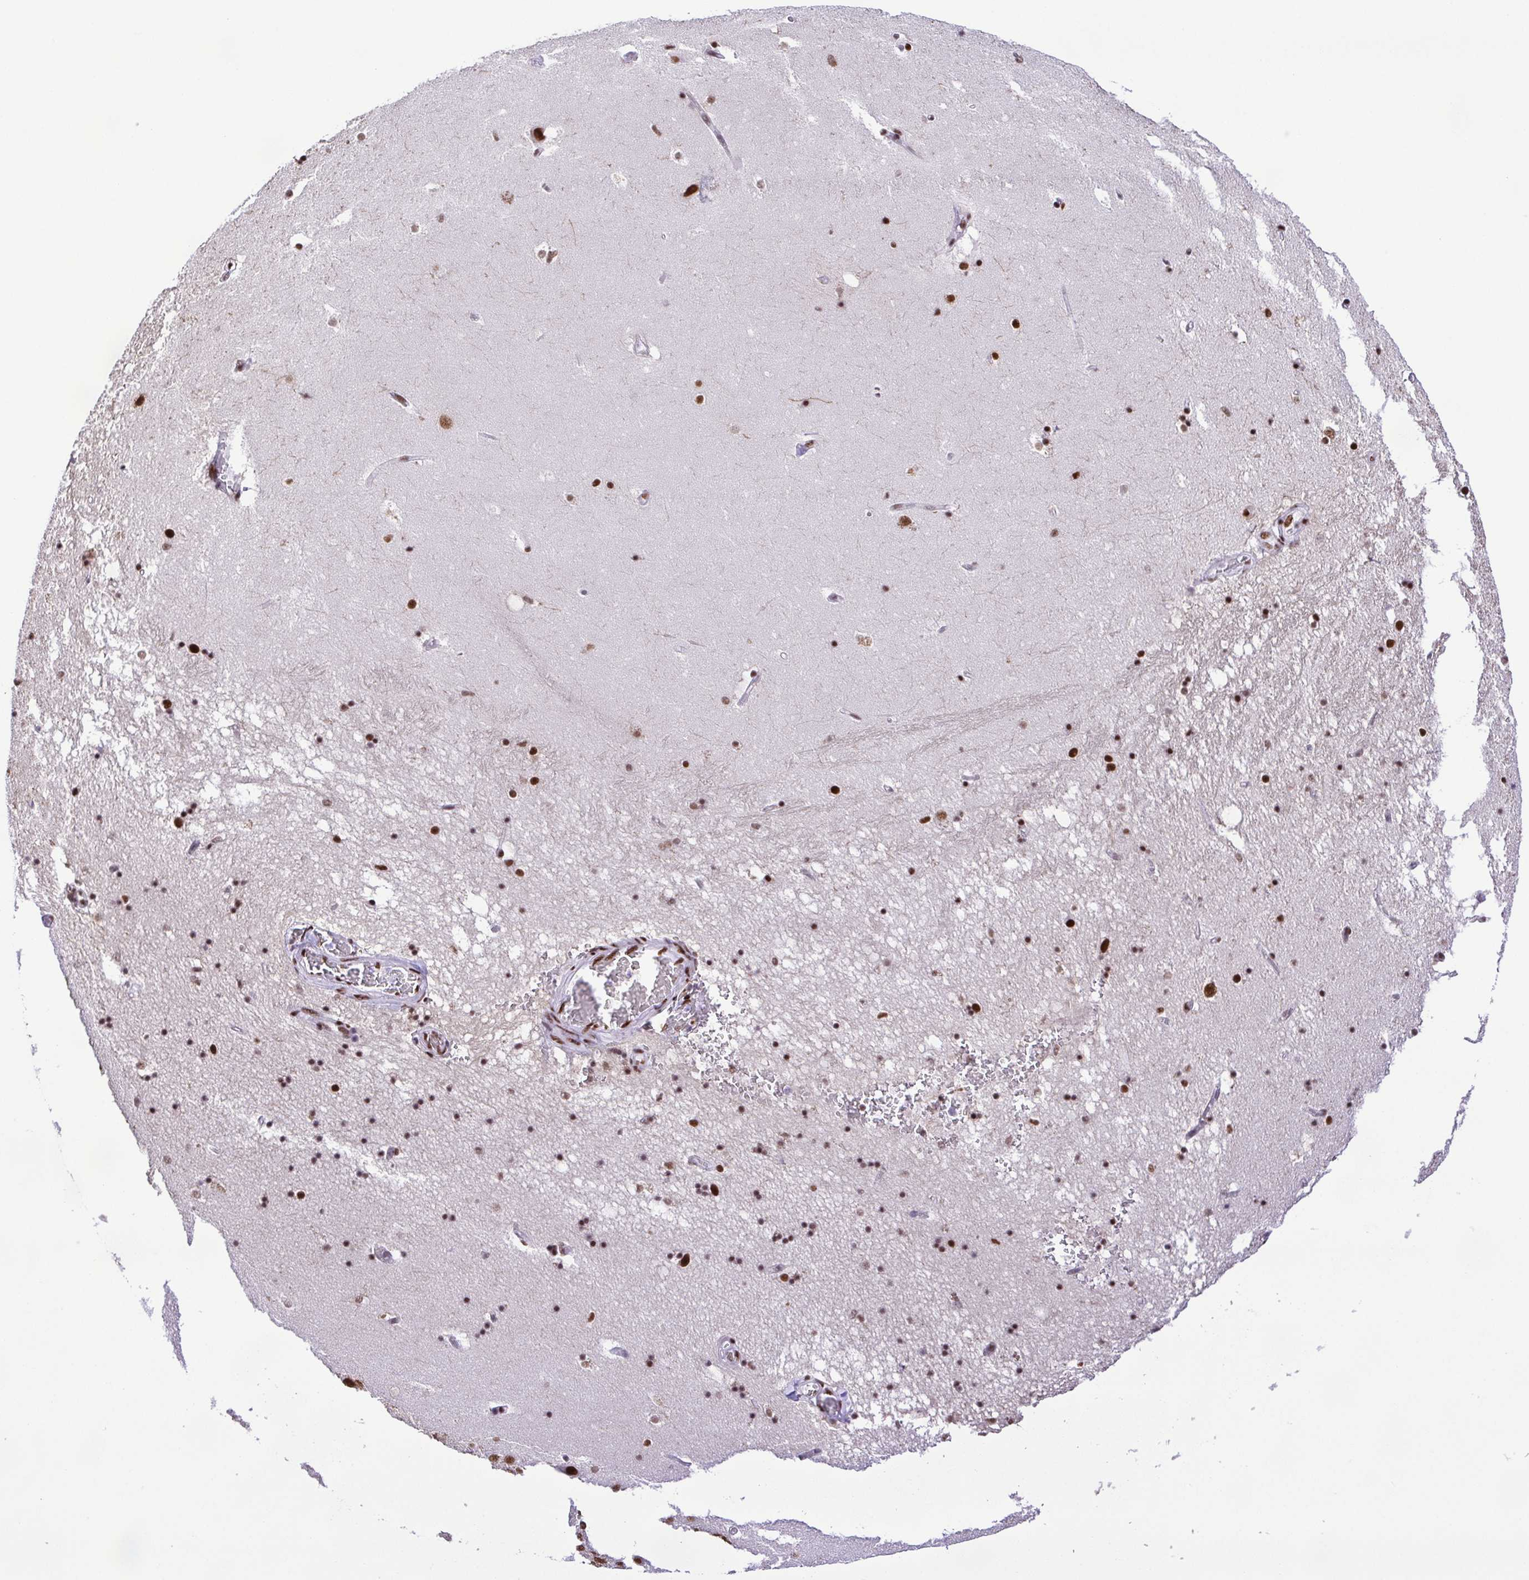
{"staining": {"intensity": "strong", "quantity": ">75%", "location": "nuclear"}, "tissue": "hippocampus", "cell_type": "Glial cells", "image_type": "normal", "snomed": [{"axis": "morphology", "description": "Normal tissue, NOS"}, {"axis": "topography", "description": "Hippocampus"}], "caption": "An image of human hippocampus stained for a protein exhibits strong nuclear brown staining in glial cells. (Stains: DAB (3,3'-diaminobenzidine) in brown, nuclei in blue, Microscopy: brightfield microscopy at high magnification).", "gene": "TRIM28", "patient": {"sex": "male", "age": 58}}